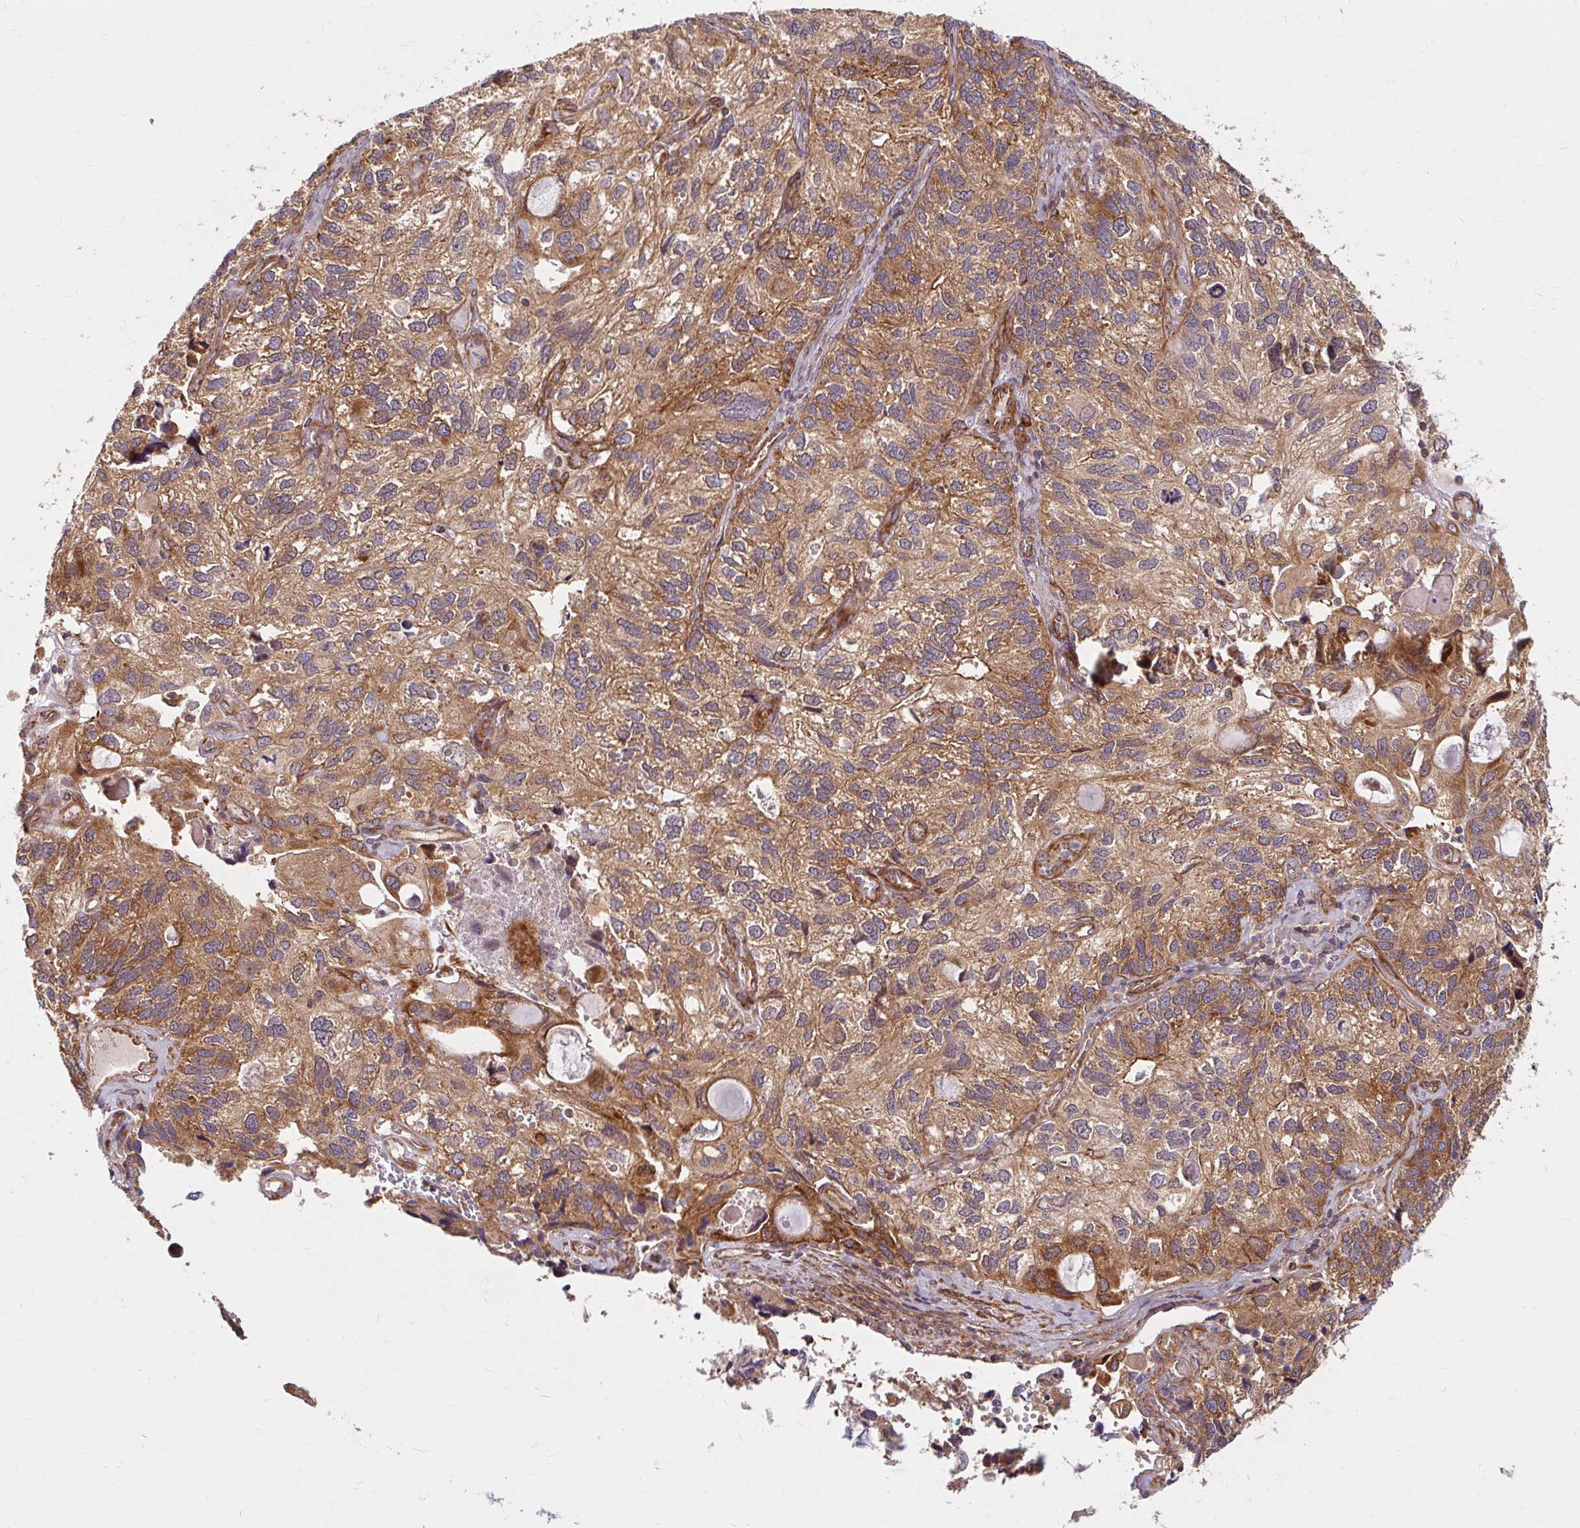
{"staining": {"intensity": "moderate", "quantity": "25%-75%", "location": "cytoplasmic/membranous"}, "tissue": "endometrial cancer", "cell_type": "Tumor cells", "image_type": "cancer", "snomed": [{"axis": "morphology", "description": "Carcinoma, NOS"}, {"axis": "topography", "description": "Uterus"}], "caption": "Human endometrial cancer stained for a protein (brown) displays moderate cytoplasmic/membranous positive staining in about 25%-75% of tumor cells.", "gene": "BTF3", "patient": {"sex": "female", "age": 76}}